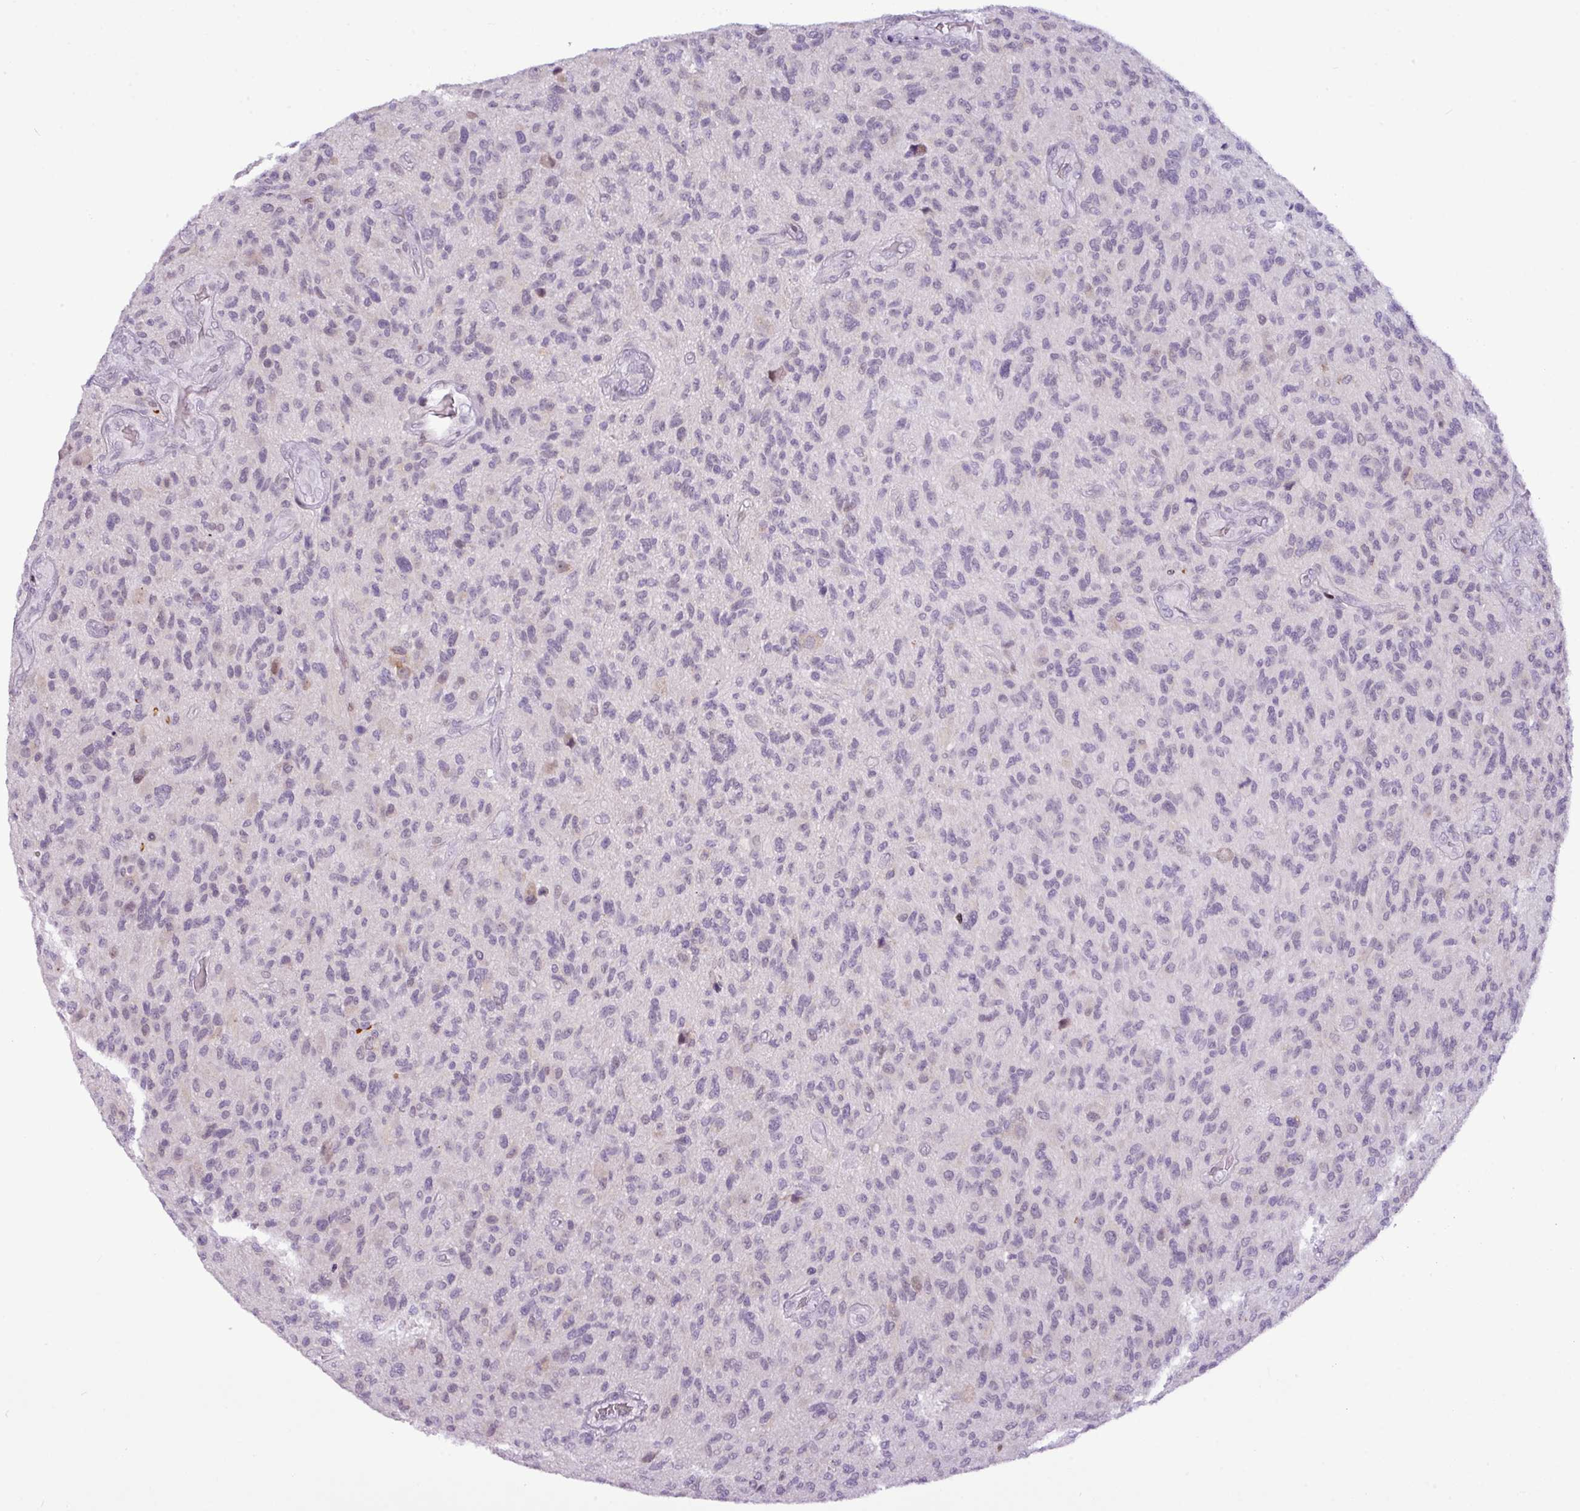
{"staining": {"intensity": "negative", "quantity": "none", "location": "none"}, "tissue": "glioma", "cell_type": "Tumor cells", "image_type": "cancer", "snomed": [{"axis": "morphology", "description": "Glioma, malignant, High grade"}, {"axis": "topography", "description": "Brain"}], "caption": "This is an immunohistochemistry (IHC) histopathology image of human malignant glioma (high-grade). There is no staining in tumor cells.", "gene": "SLC66A2", "patient": {"sex": "male", "age": 47}}